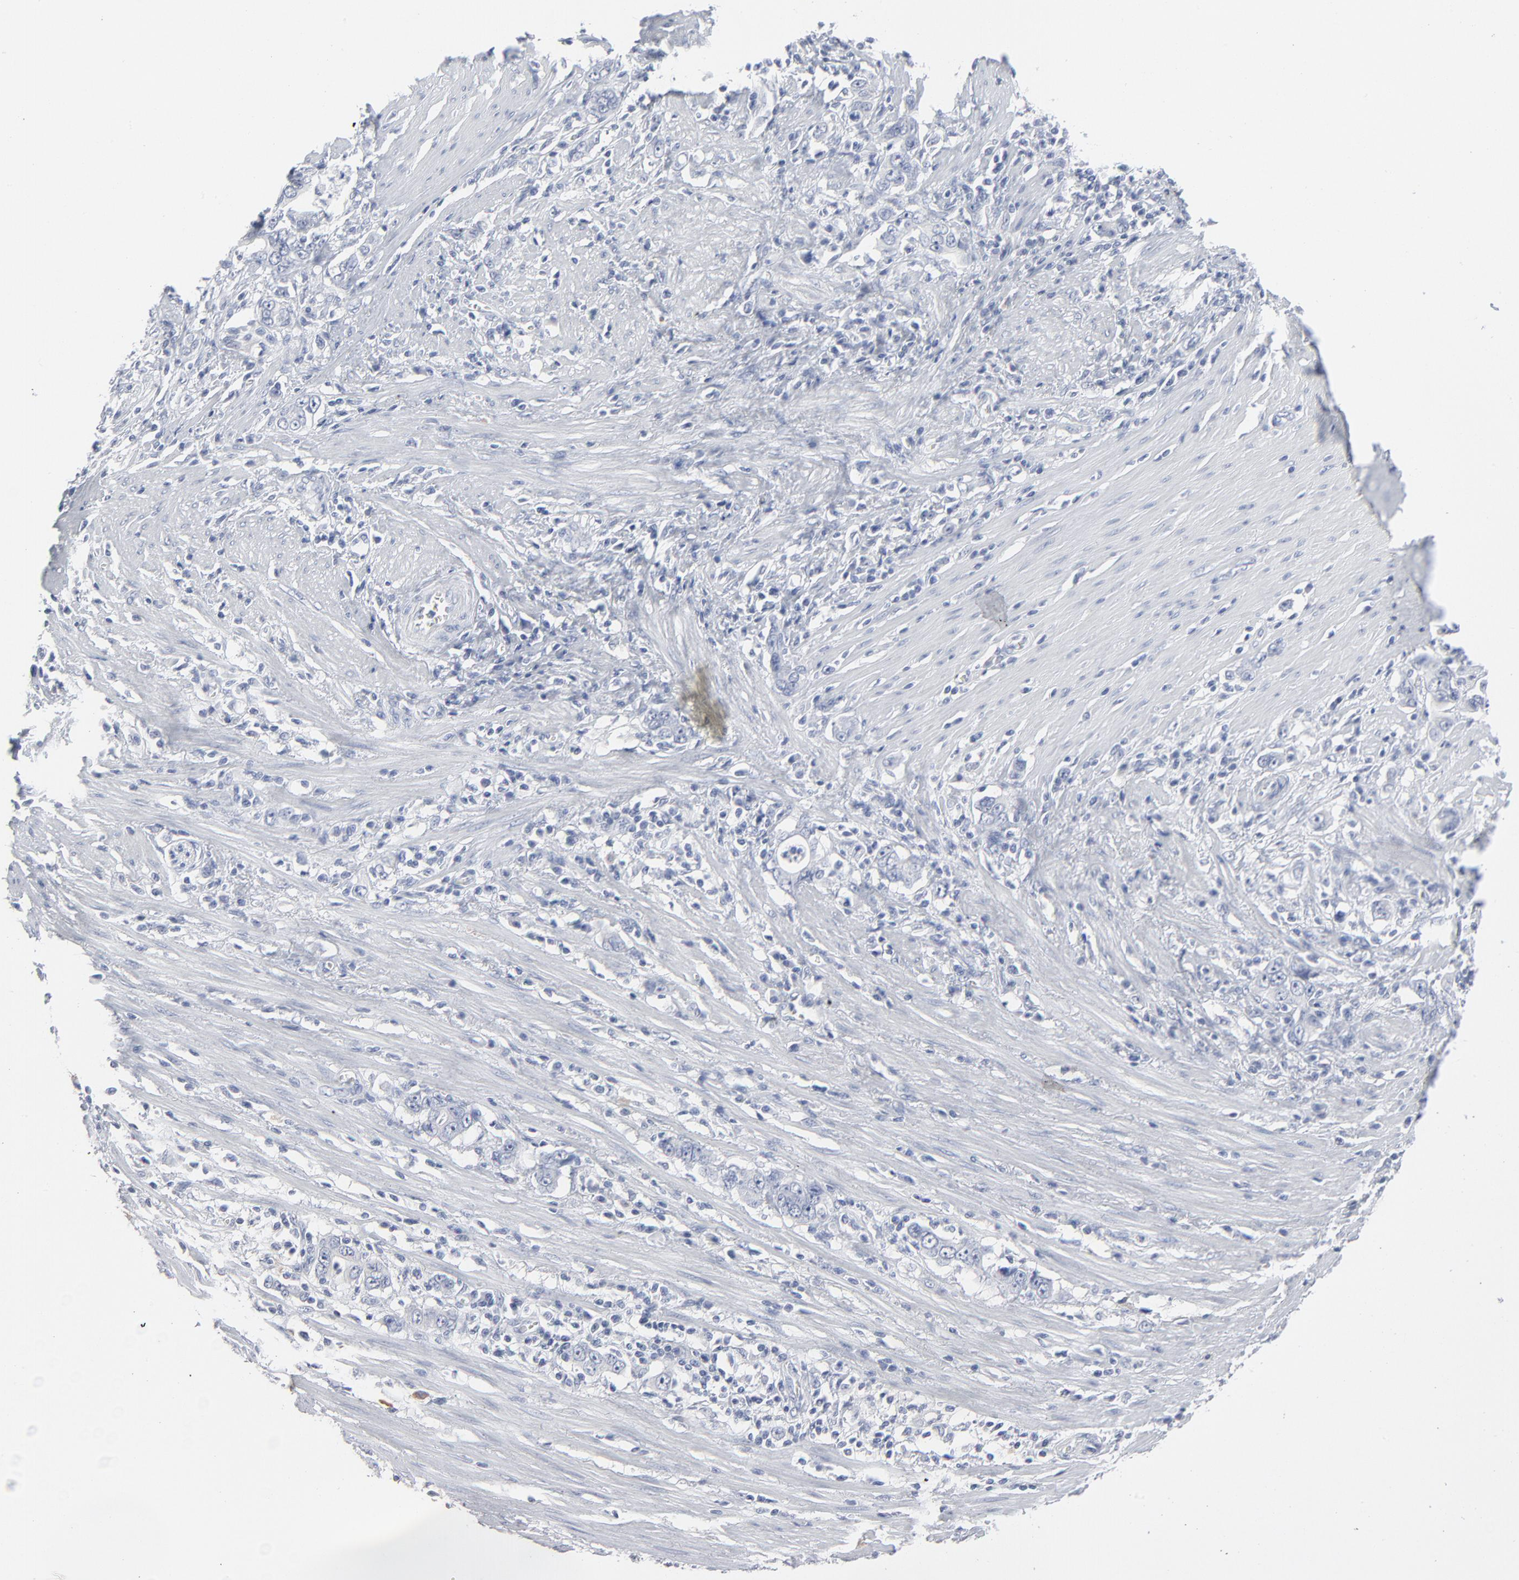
{"staining": {"intensity": "negative", "quantity": "none", "location": "none"}, "tissue": "stomach cancer", "cell_type": "Tumor cells", "image_type": "cancer", "snomed": [{"axis": "morphology", "description": "Adenocarcinoma, NOS"}, {"axis": "topography", "description": "Stomach, lower"}], "caption": "This is a histopathology image of immunohistochemistry staining of adenocarcinoma (stomach), which shows no expression in tumor cells. (DAB immunohistochemistry with hematoxylin counter stain).", "gene": "PAGE1", "patient": {"sex": "female", "age": 72}}